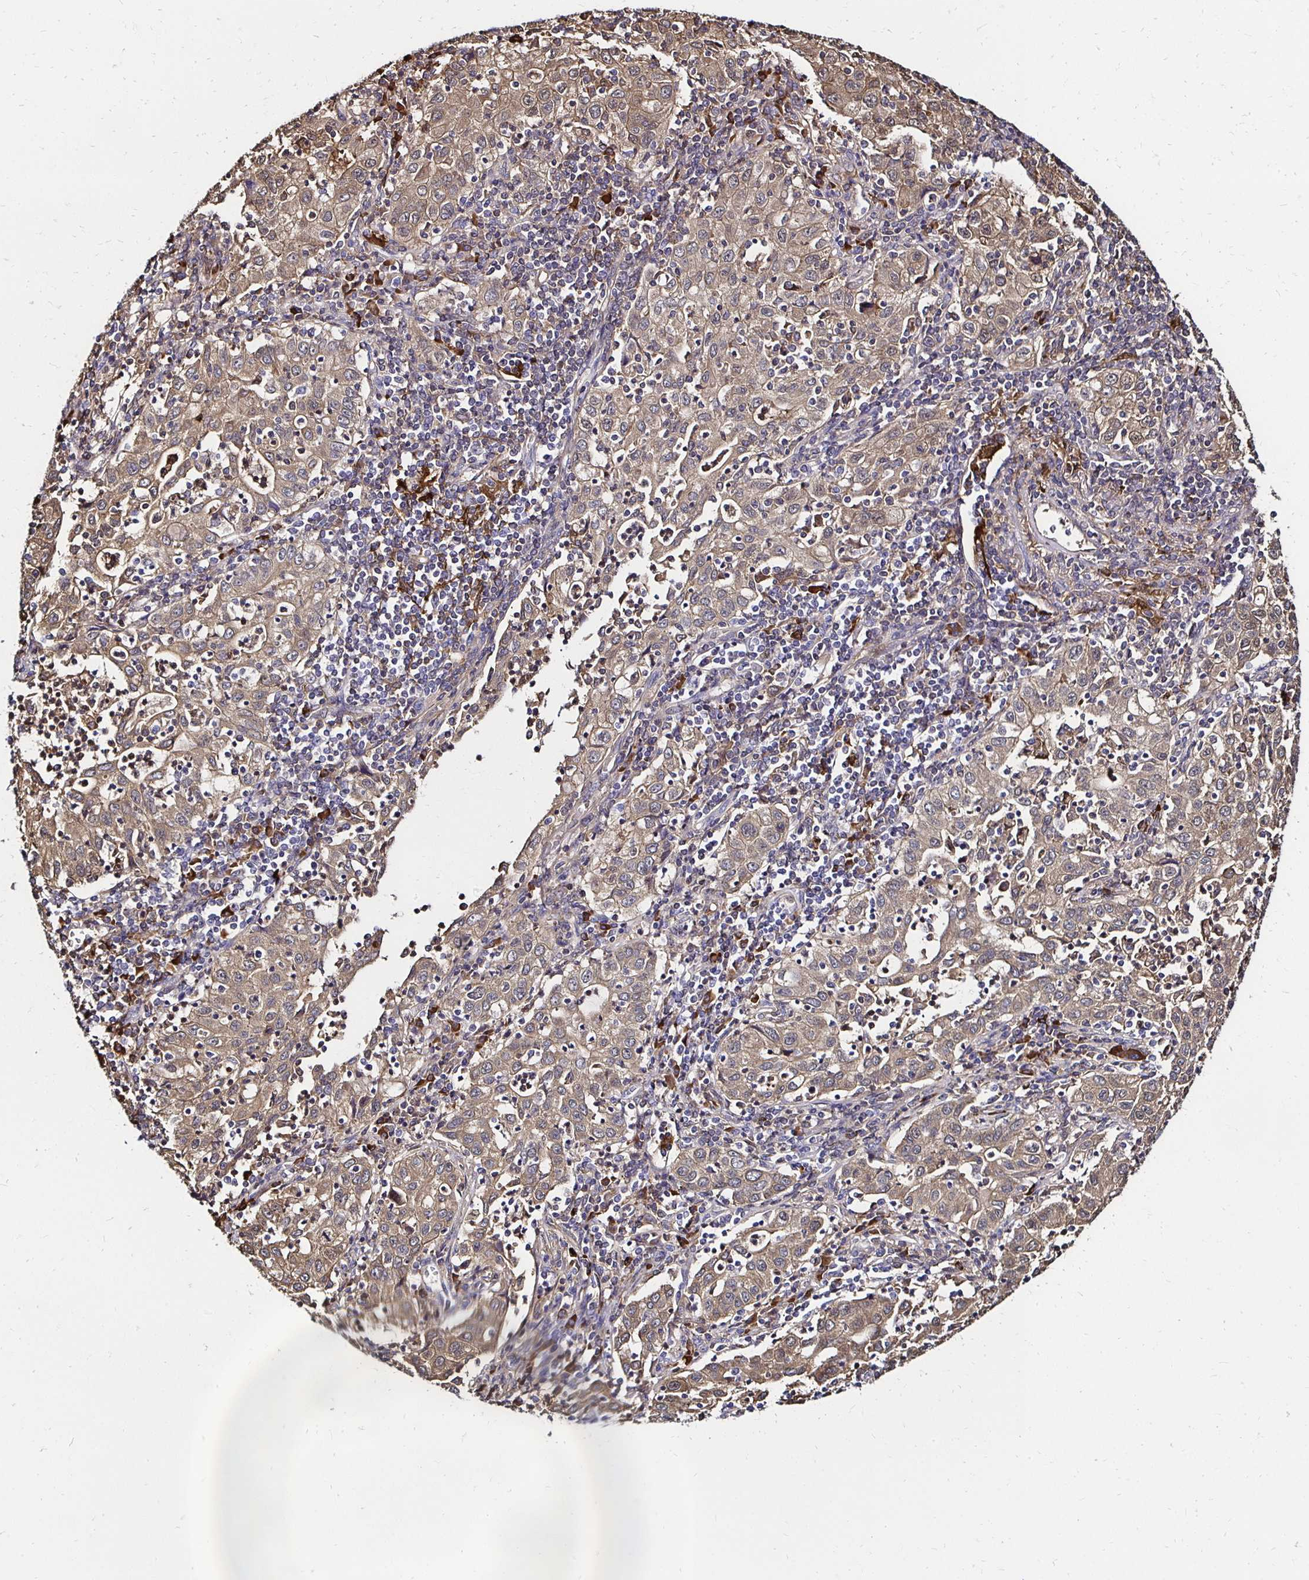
{"staining": {"intensity": "weak", "quantity": ">75%", "location": "cytoplasmic/membranous"}, "tissue": "lung cancer", "cell_type": "Tumor cells", "image_type": "cancer", "snomed": [{"axis": "morphology", "description": "Squamous cell carcinoma, NOS"}, {"axis": "topography", "description": "Lung"}], "caption": "Lung squamous cell carcinoma stained with DAB (3,3'-diaminobenzidine) IHC displays low levels of weak cytoplasmic/membranous positivity in about >75% of tumor cells. The staining was performed using DAB, with brown indicating positive protein expression. Nuclei are stained blue with hematoxylin.", "gene": "TXN", "patient": {"sex": "male", "age": 71}}